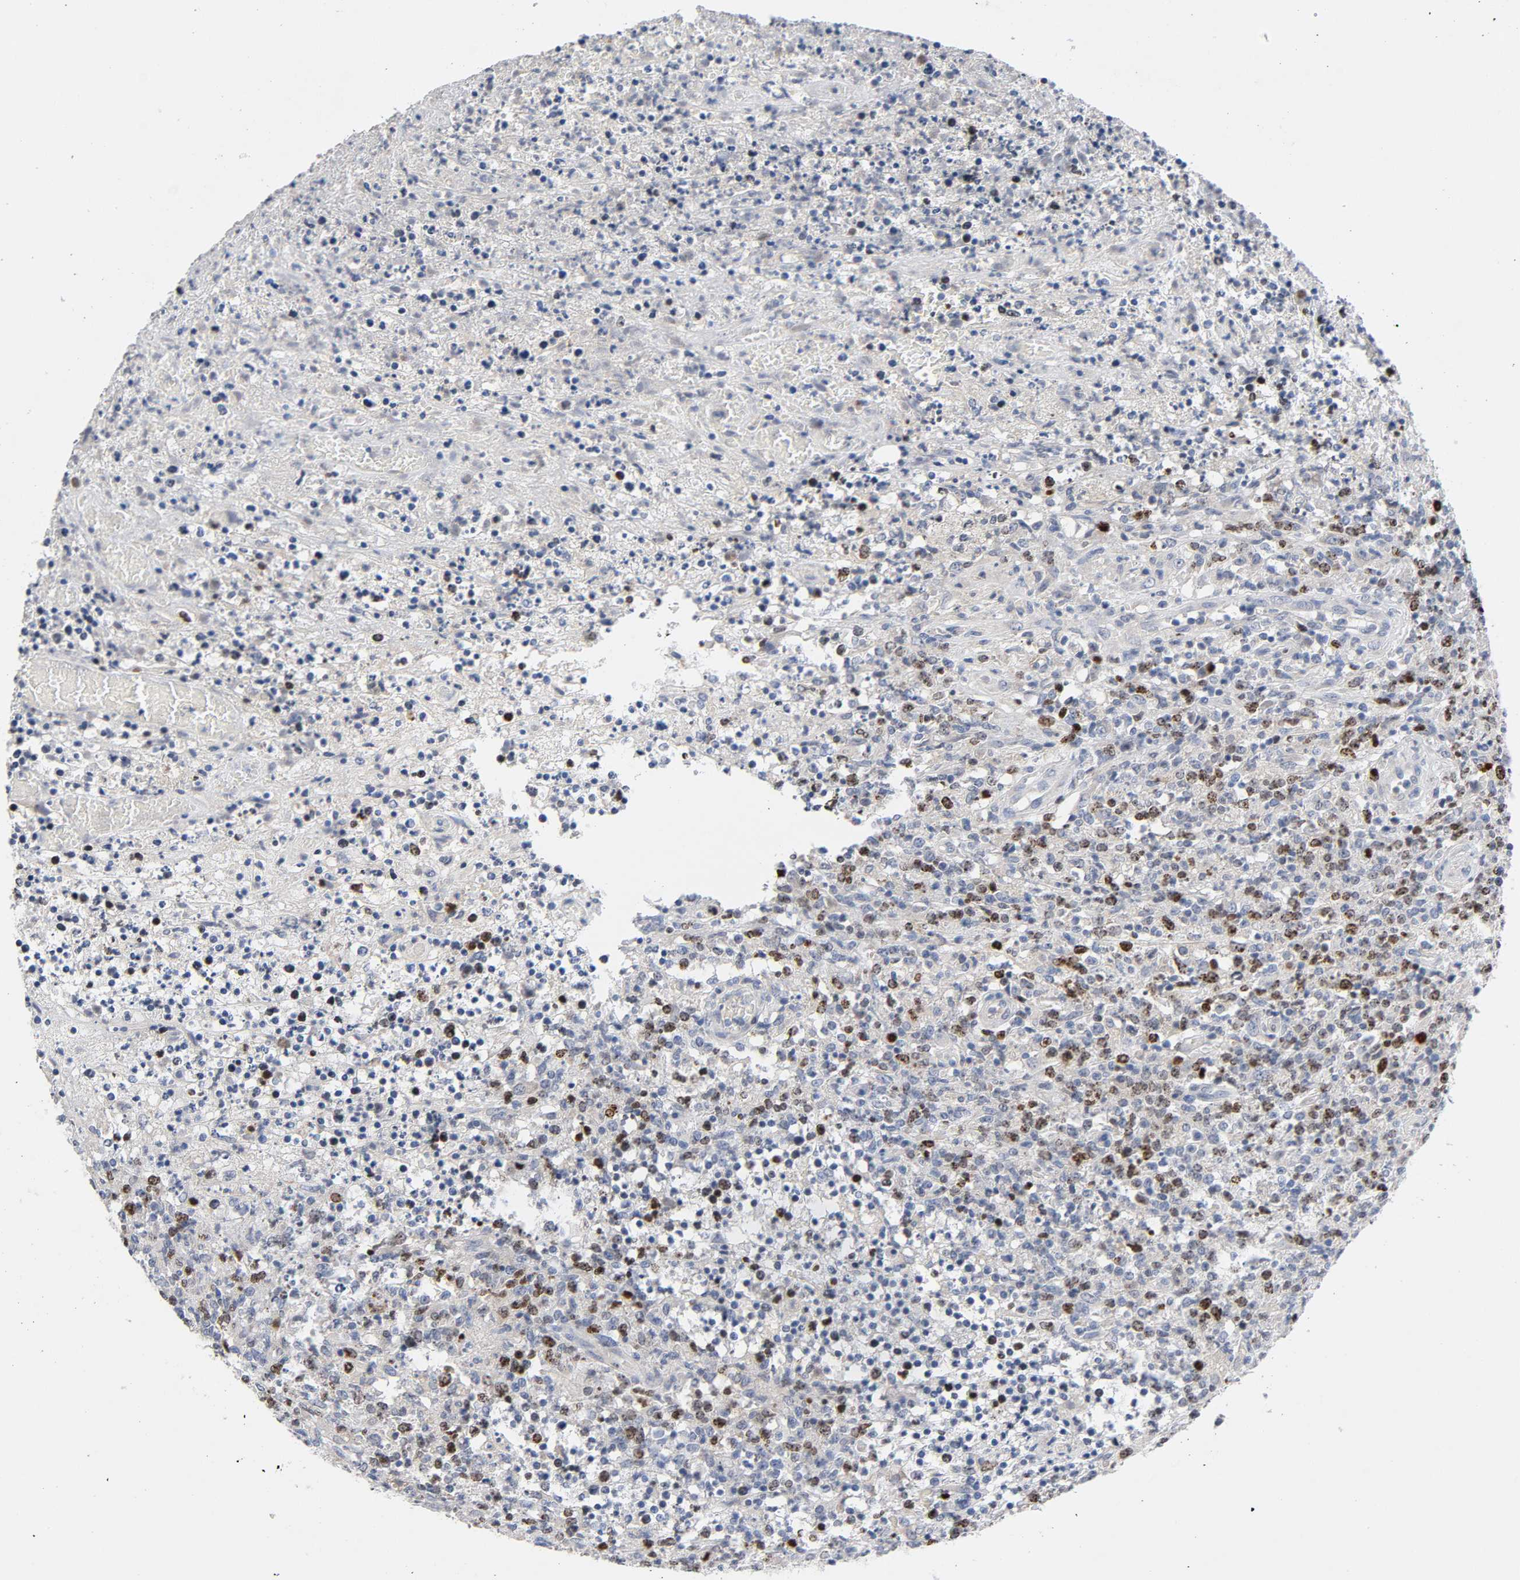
{"staining": {"intensity": "moderate", "quantity": "<25%", "location": "nuclear"}, "tissue": "lymphoma", "cell_type": "Tumor cells", "image_type": "cancer", "snomed": [{"axis": "morphology", "description": "Malignant lymphoma, non-Hodgkin's type, High grade"}, {"axis": "topography", "description": "Lymph node"}], "caption": "Tumor cells reveal moderate nuclear expression in approximately <25% of cells in high-grade malignant lymphoma, non-Hodgkin's type.", "gene": "BIRC5", "patient": {"sex": "female", "age": 84}}